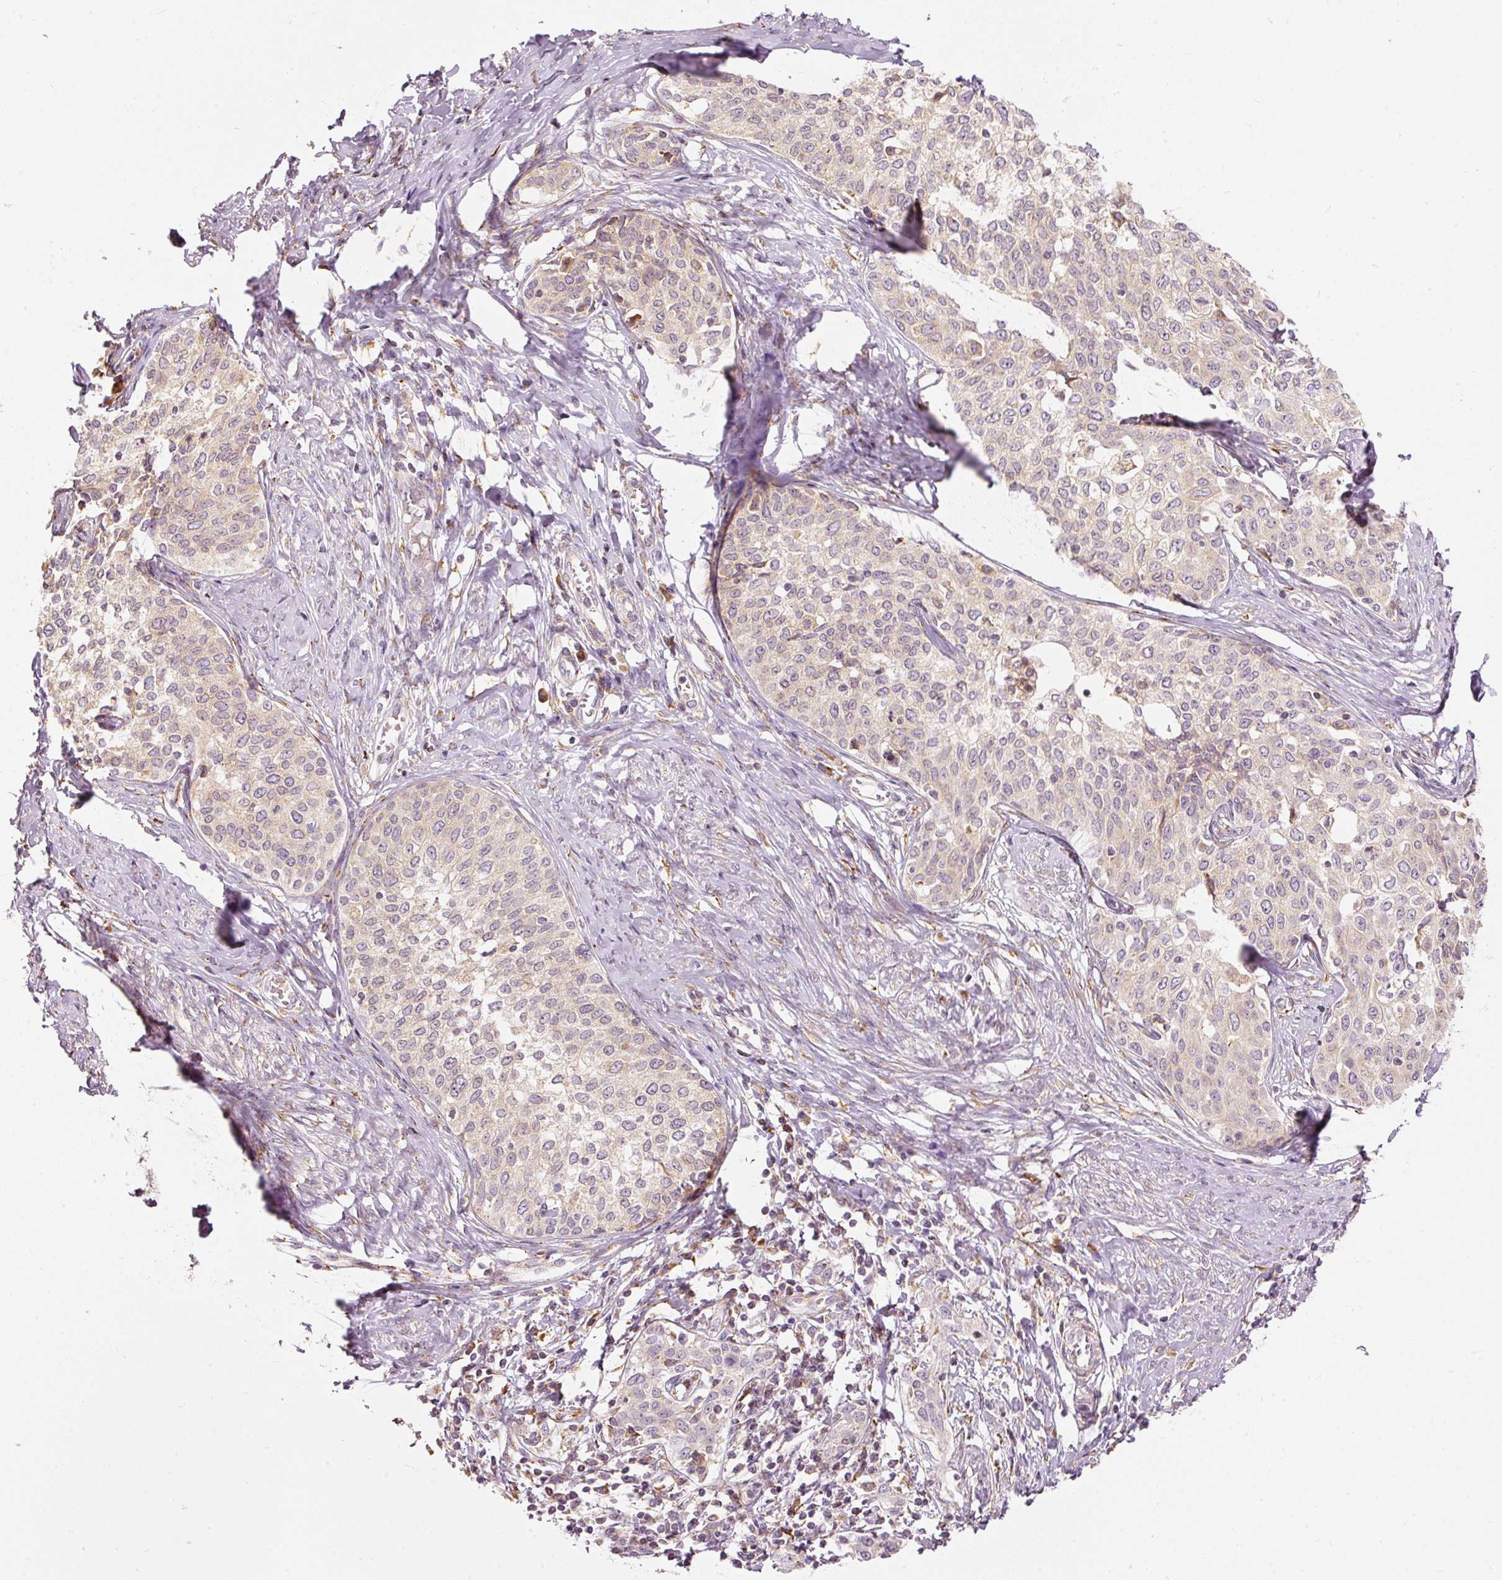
{"staining": {"intensity": "weak", "quantity": "<25%", "location": "cytoplasmic/membranous"}, "tissue": "cervical cancer", "cell_type": "Tumor cells", "image_type": "cancer", "snomed": [{"axis": "morphology", "description": "Squamous cell carcinoma, NOS"}, {"axis": "morphology", "description": "Adenocarcinoma, NOS"}, {"axis": "topography", "description": "Cervix"}], "caption": "High power microscopy micrograph of an IHC micrograph of cervical cancer, revealing no significant staining in tumor cells.", "gene": "SNAPC5", "patient": {"sex": "female", "age": 52}}